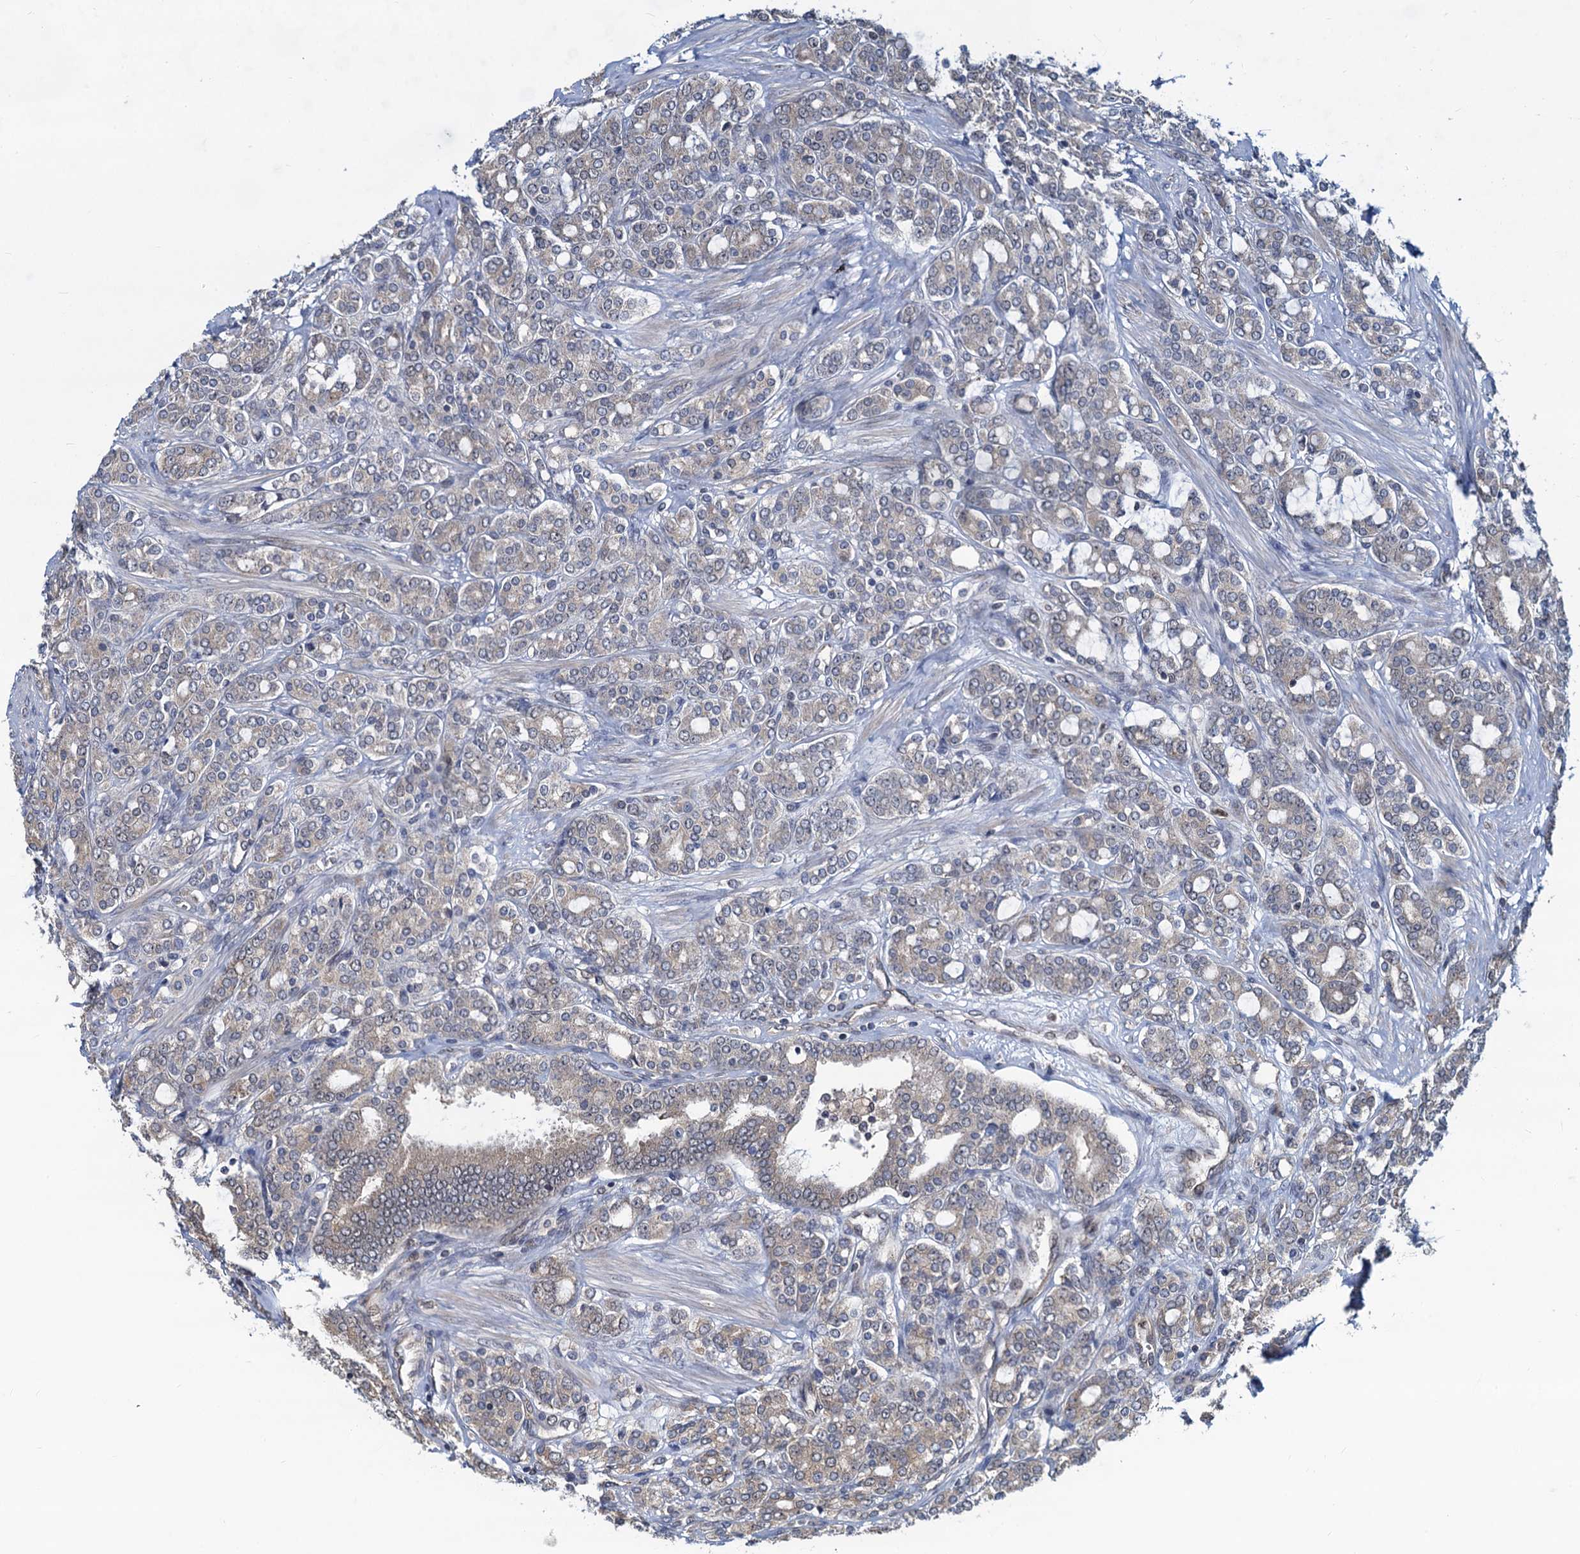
{"staining": {"intensity": "weak", "quantity": "<25%", "location": "cytoplasmic/membranous"}, "tissue": "prostate cancer", "cell_type": "Tumor cells", "image_type": "cancer", "snomed": [{"axis": "morphology", "description": "Adenocarcinoma, High grade"}, {"axis": "topography", "description": "Prostate"}], "caption": "A high-resolution photomicrograph shows immunohistochemistry (IHC) staining of prostate cancer, which displays no significant positivity in tumor cells. The staining was performed using DAB (3,3'-diaminobenzidine) to visualize the protein expression in brown, while the nuclei were stained in blue with hematoxylin (Magnification: 20x).", "gene": "RNF125", "patient": {"sex": "male", "age": 62}}